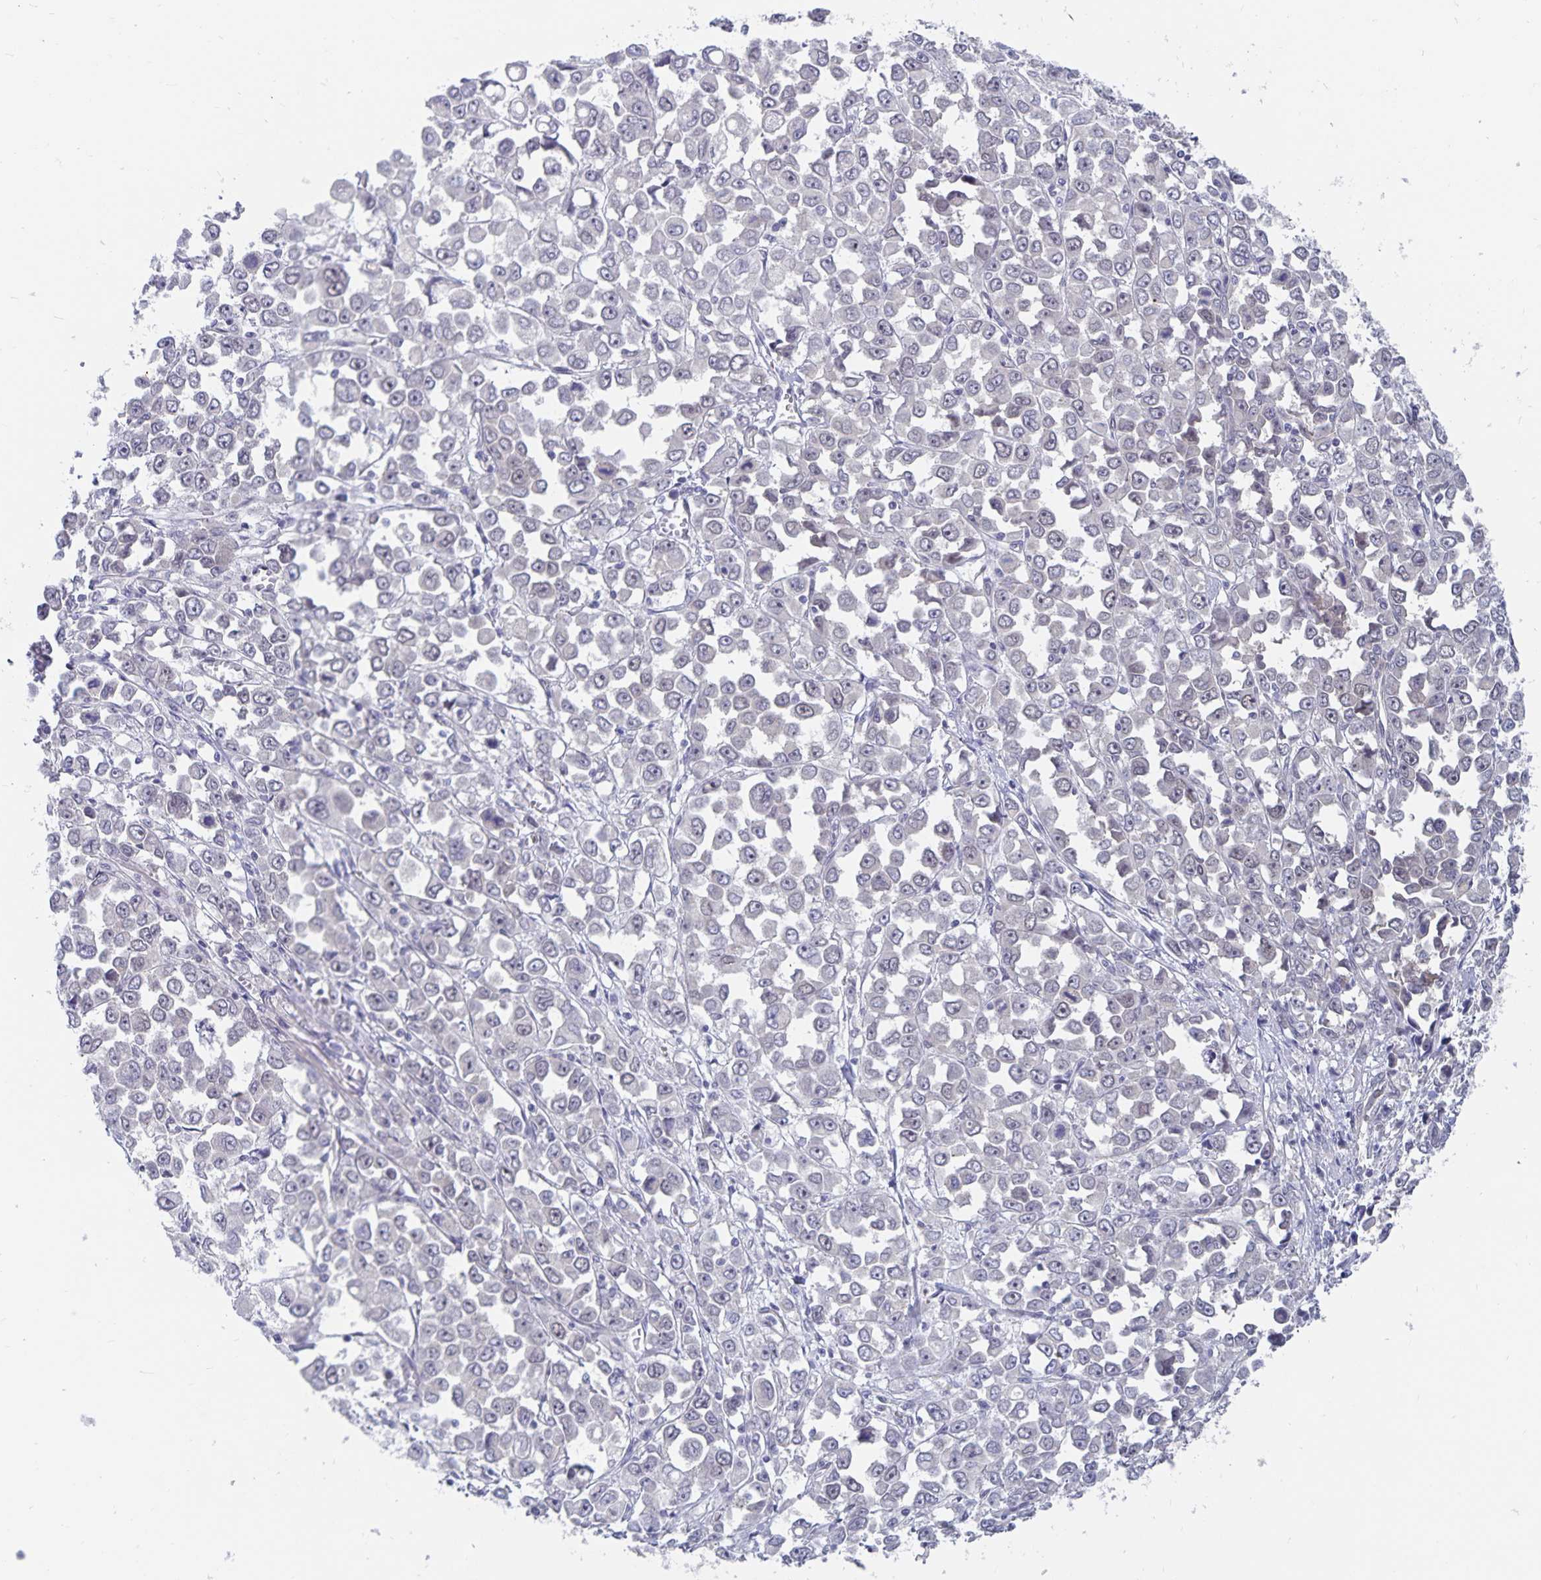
{"staining": {"intensity": "negative", "quantity": "none", "location": "none"}, "tissue": "stomach cancer", "cell_type": "Tumor cells", "image_type": "cancer", "snomed": [{"axis": "morphology", "description": "Adenocarcinoma, NOS"}, {"axis": "topography", "description": "Stomach, upper"}], "caption": "High magnification brightfield microscopy of stomach adenocarcinoma stained with DAB (3,3'-diaminobenzidine) (brown) and counterstained with hematoxylin (blue): tumor cells show no significant staining.", "gene": "BAG6", "patient": {"sex": "male", "age": 70}}